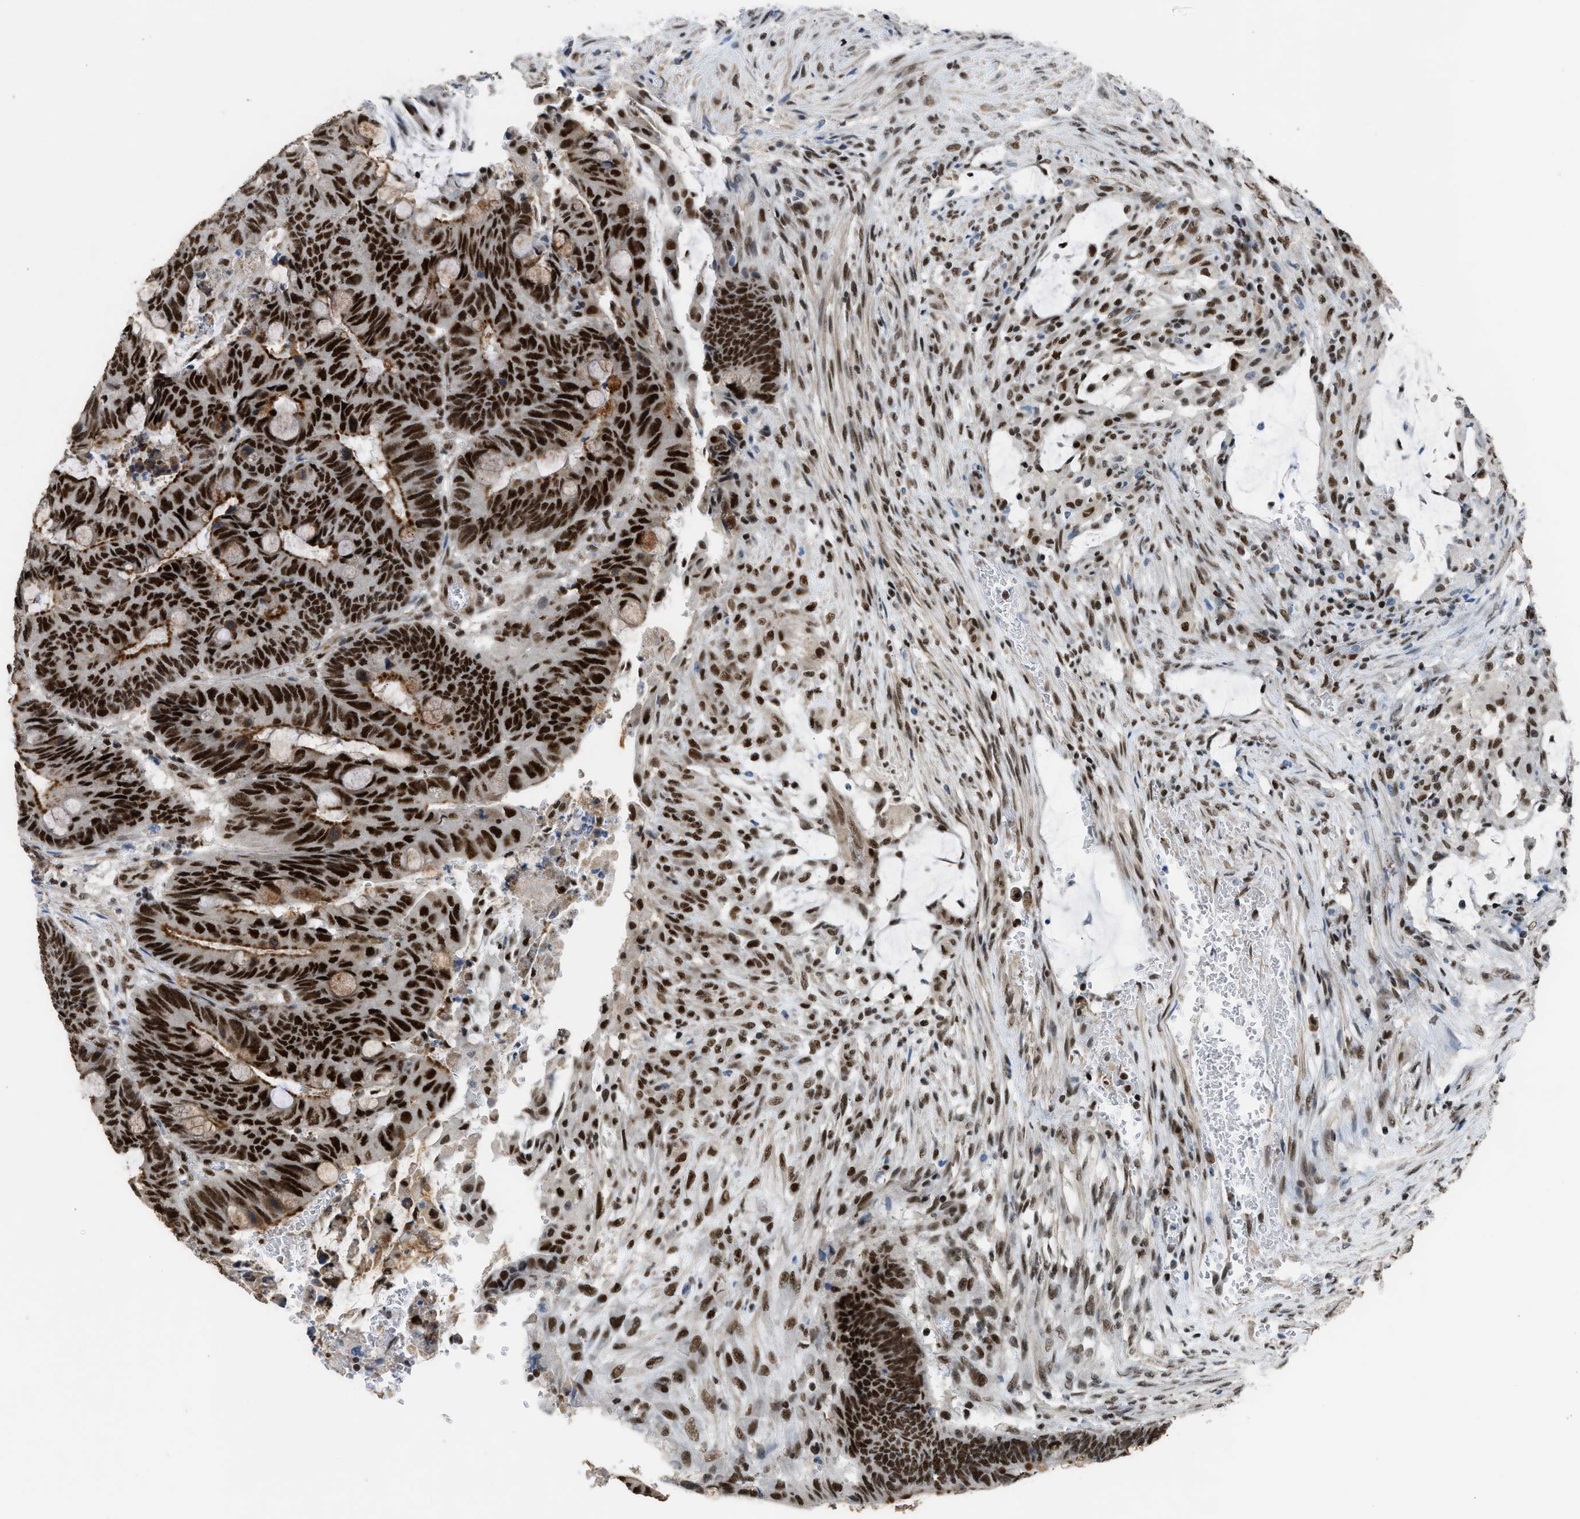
{"staining": {"intensity": "strong", "quantity": ">75%", "location": "nuclear"}, "tissue": "colorectal cancer", "cell_type": "Tumor cells", "image_type": "cancer", "snomed": [{"axis": "morphology", "description": "Normal tissue, NOS"}, {"axis": "morphology", "description": "Adenocarcinoma, NOS"}, {"axis": "topography", "description": "Rectum"}, {"axis": "topography", "description": "Peripheral nerve tissue"}], "caption": "Protein expression by immunohistochemistry (IHC) shows strong nuclear positivity in about >75% of tumor cells in colorectal adenocarcinoma. (brown staining indicates protein expression, while blue staining denotes nuclei).", "gene": "SCAF4", "patient": {"sex": "male", "age": 92}}